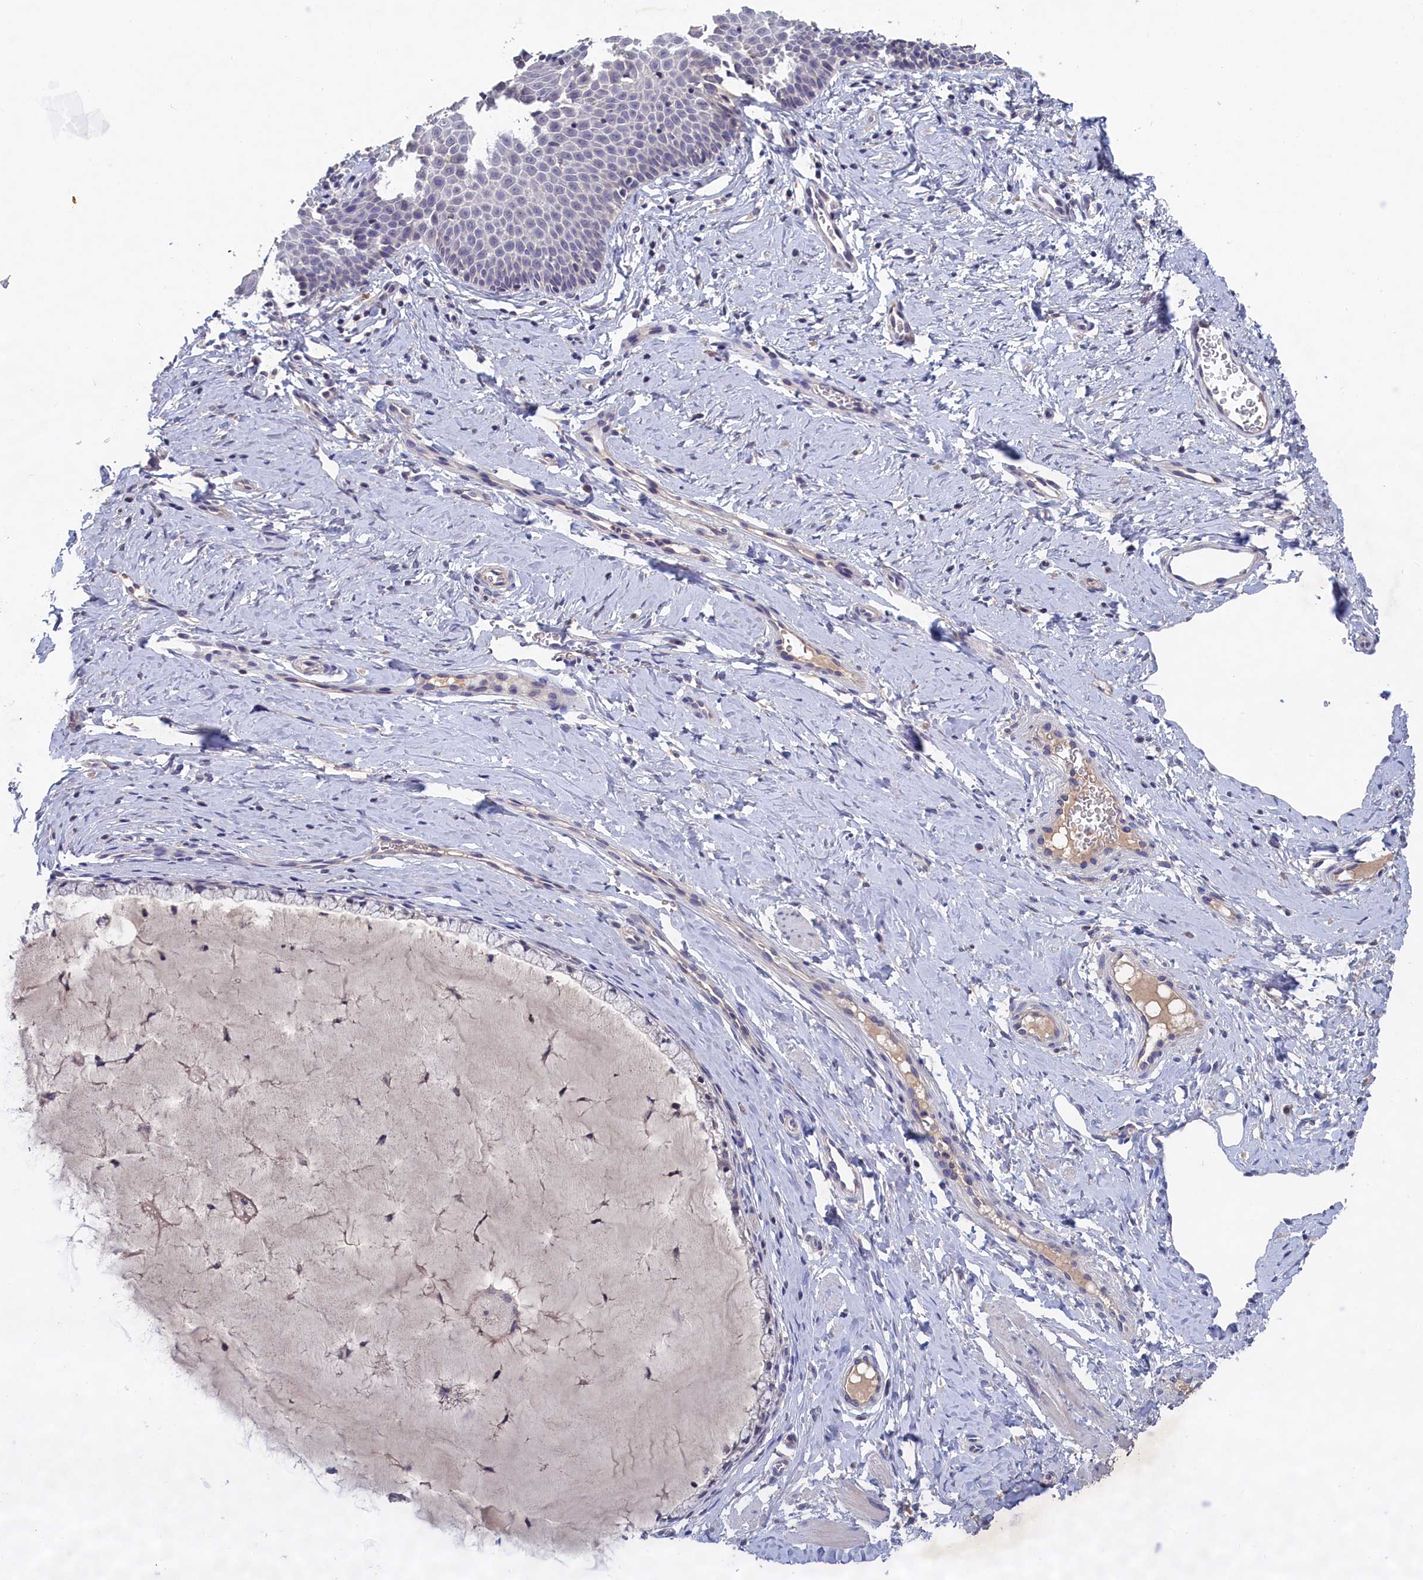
{"staining": {"intensity": "negative", "quantity": "none", "location": "none"}, "tissue": "cervix", "cell_type": "Glandular cells", "image_type": "normal", "snomed": [{"axis": "morphology", "description": "Normal tissue, NOS"}, {"axis": "topography", "description": "Cervix"}], "caption": "This is a image of immunohistochemistry staining of benign cervix, which shows no expression in glandular cells.", "gene": "CELF5", "patient": {"sex": "female", "age": 36}}